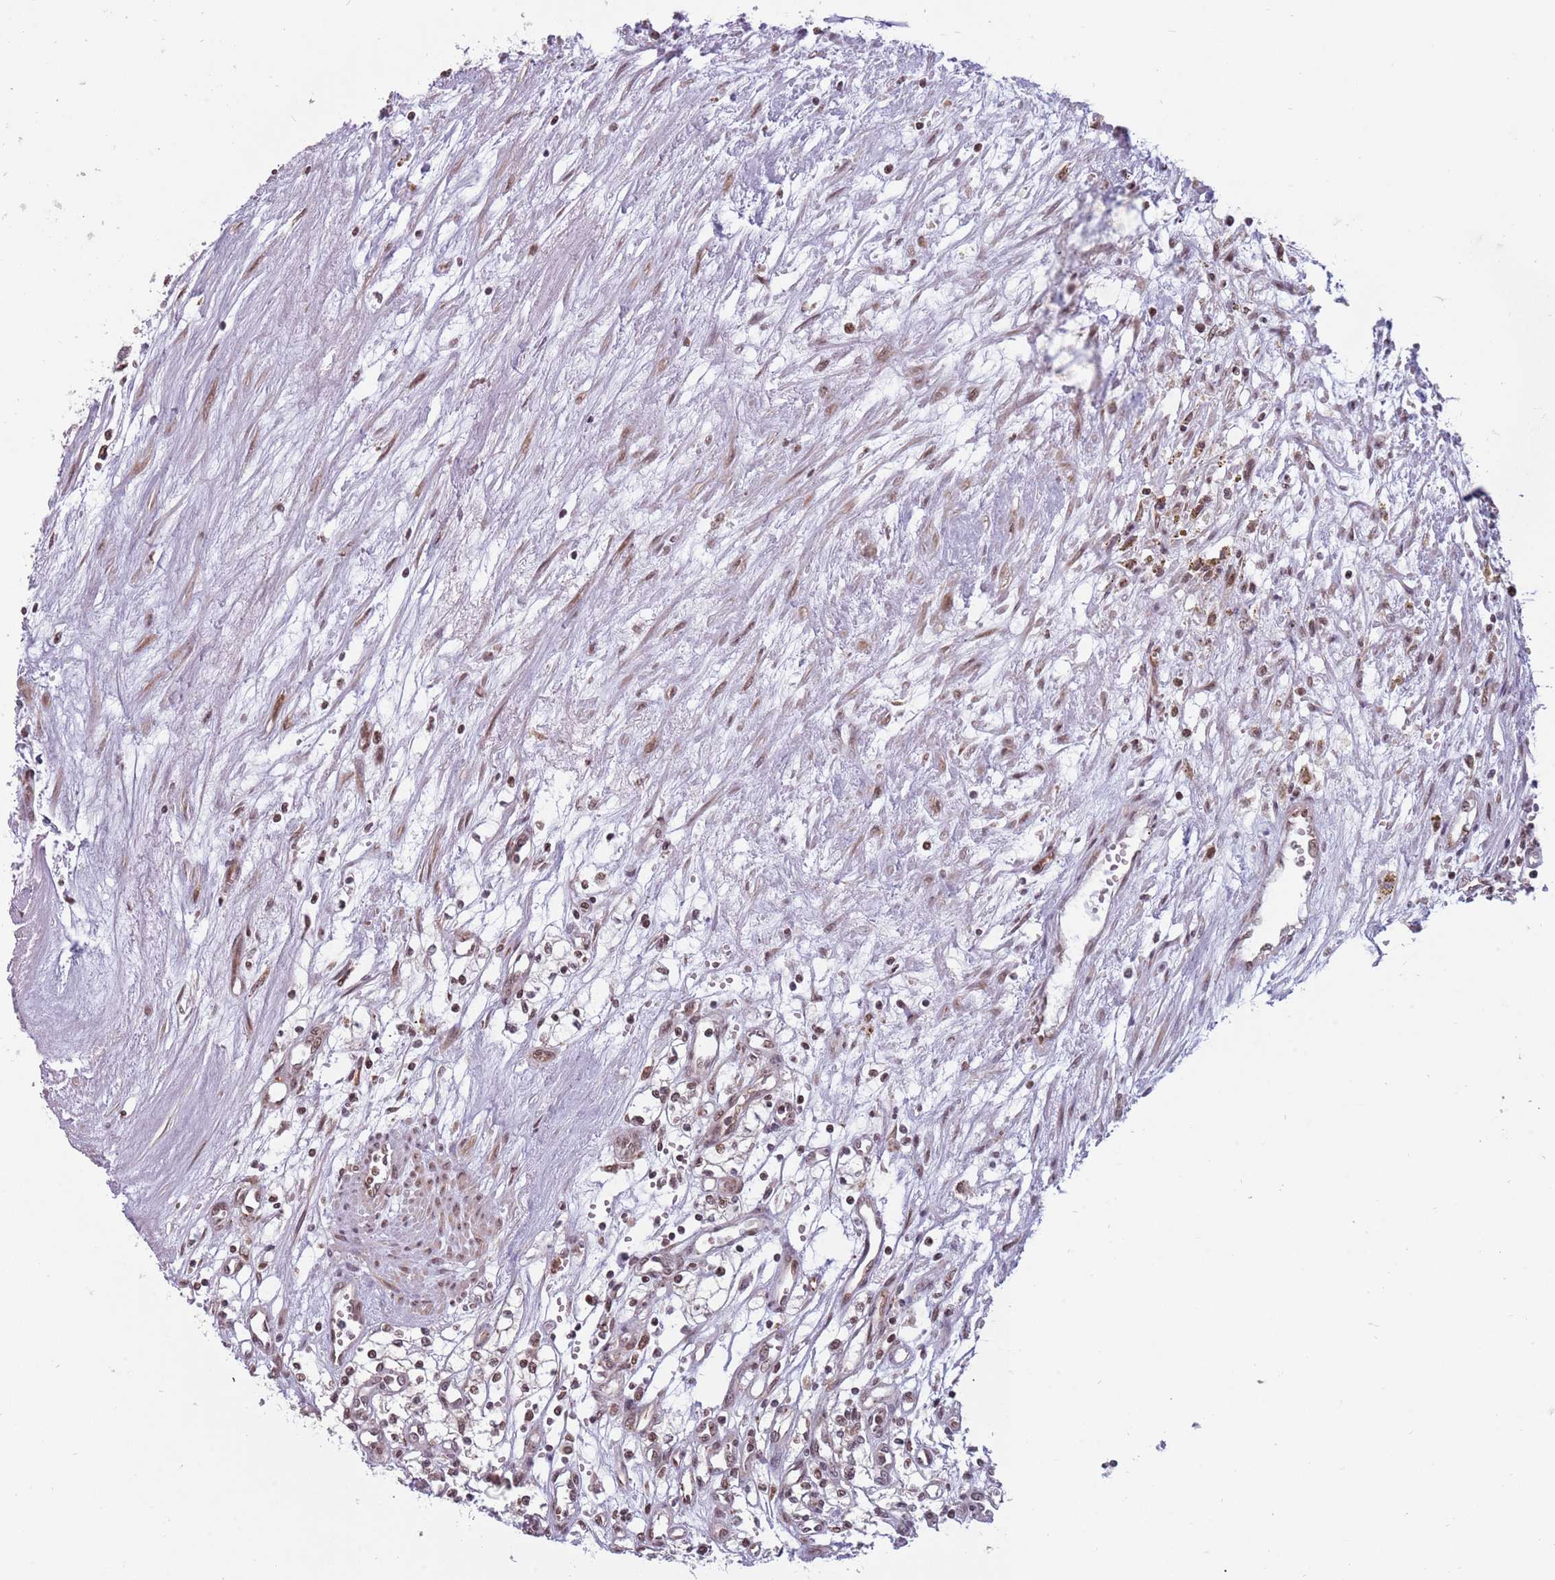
{"staining": {"intensity": "moderate", "quantity": "25%-75%", "location": "nuclear"}, "tissue": "renal cancer", "cell_type": "Tumor cells", "image_type": "cancer", "snomed": [{"axis": "morphology", "description": "Adenocarcinoma, NOS"}, {"axis": "topography", "description": "Kidney"}], "caption": "Moderate nuclear expression for a protein is identified in about 25%-75% of tumor cells of renal cancer (adenocarcinoma) using IHC.", "gene": "BARD1", "patient": {"sex": "male", "age": 59}}